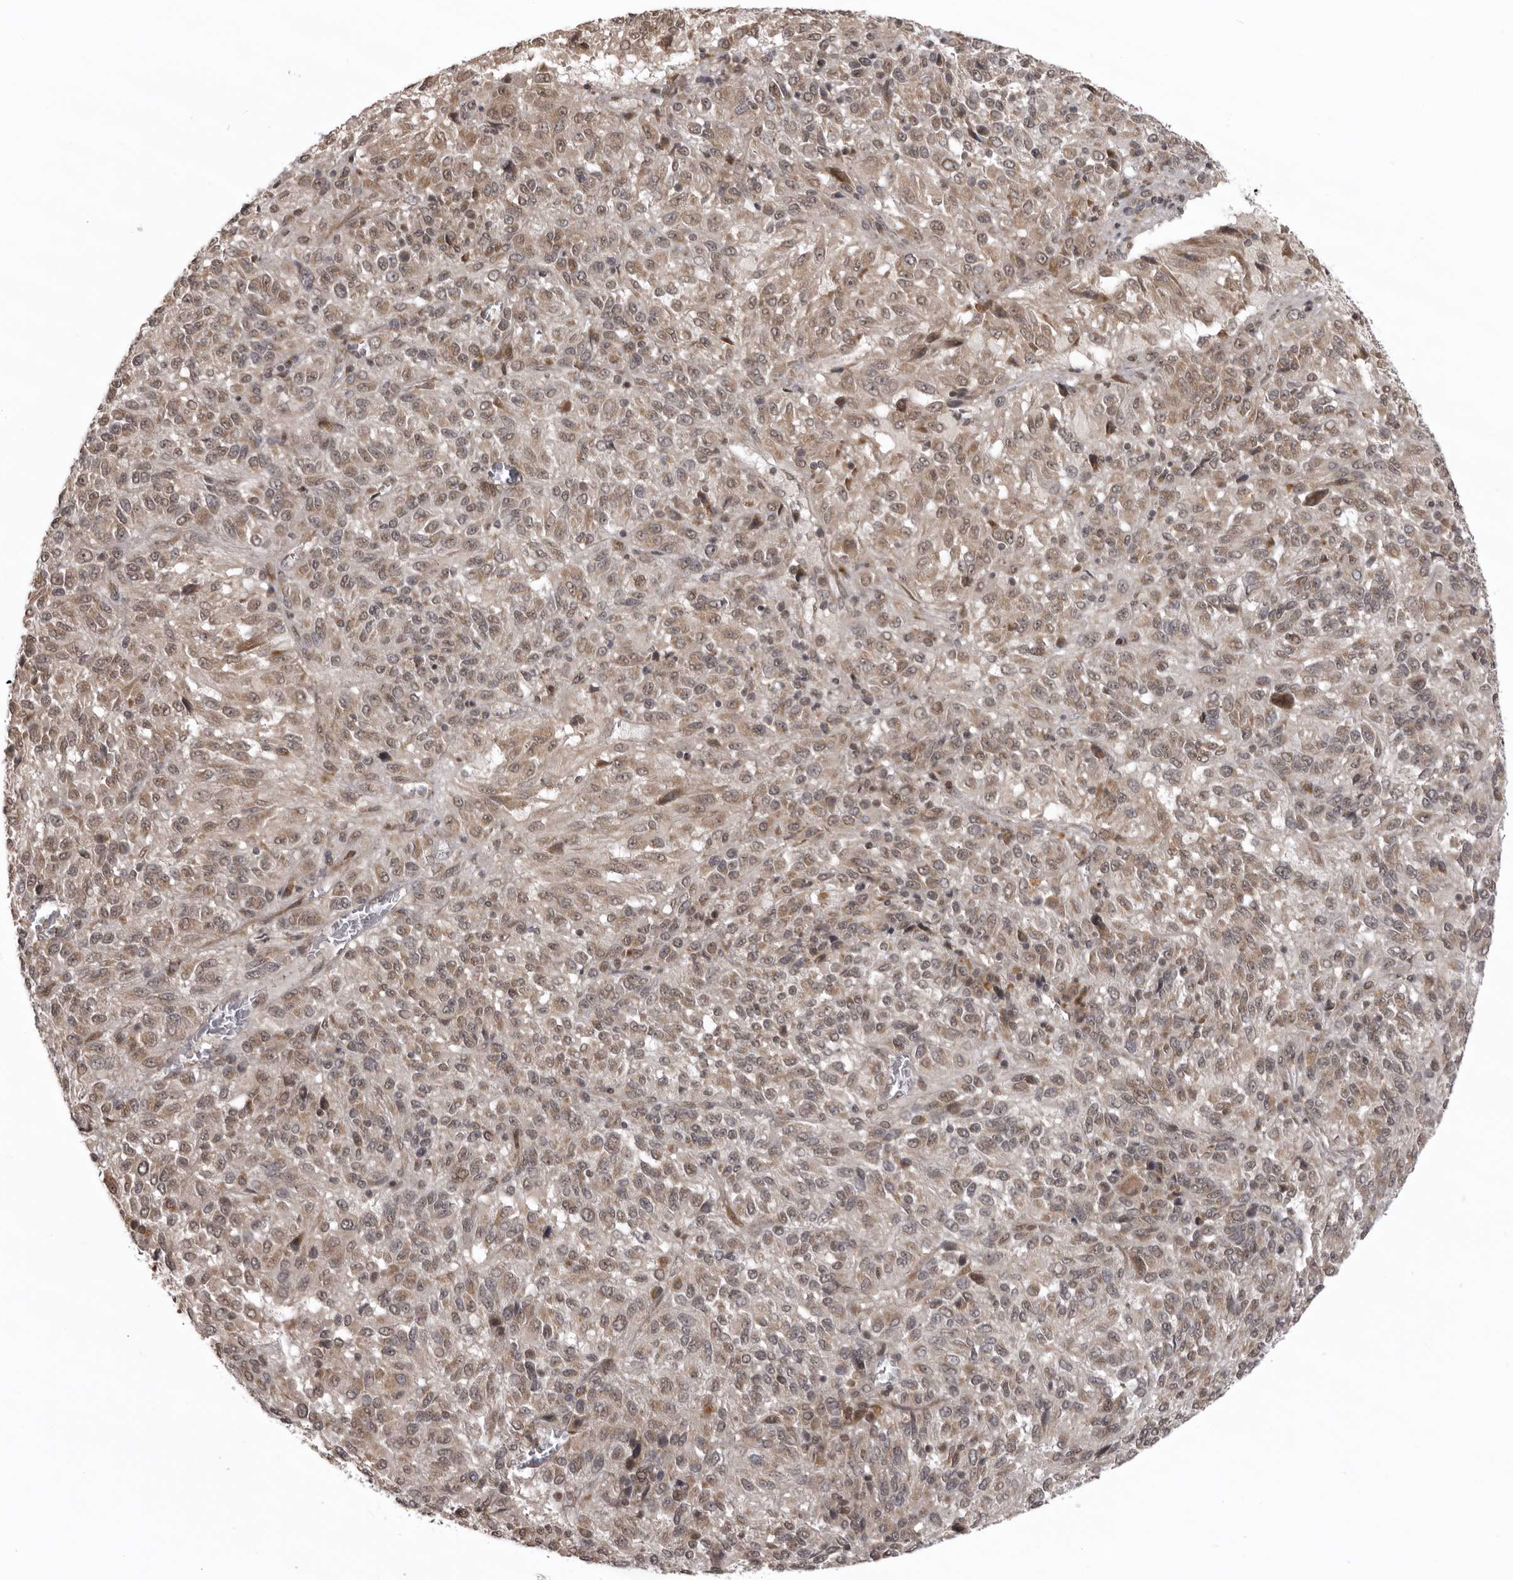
{"staining": {"intensity": "moderate", "quantity": "<25%", "location": "cytoplasmic/membranous,nuclear"}, "tissue": "melanoma", "cell_type": "Tumor cells", "image_type": "cancer", "snomed": [{"axis": "morphology", "description": "Malignant melanoma, Metastatic site"}, {"axis": "topography", "description": "Lung"}], "caption": "Protein staining displays moderate cytoplasmic/membranous and nuclear staining in about <25% of tumor cells in malignant melanoma (metastatic site).", "gene": "C1orf109", "patient": {"sex": "male", "age": 64}}